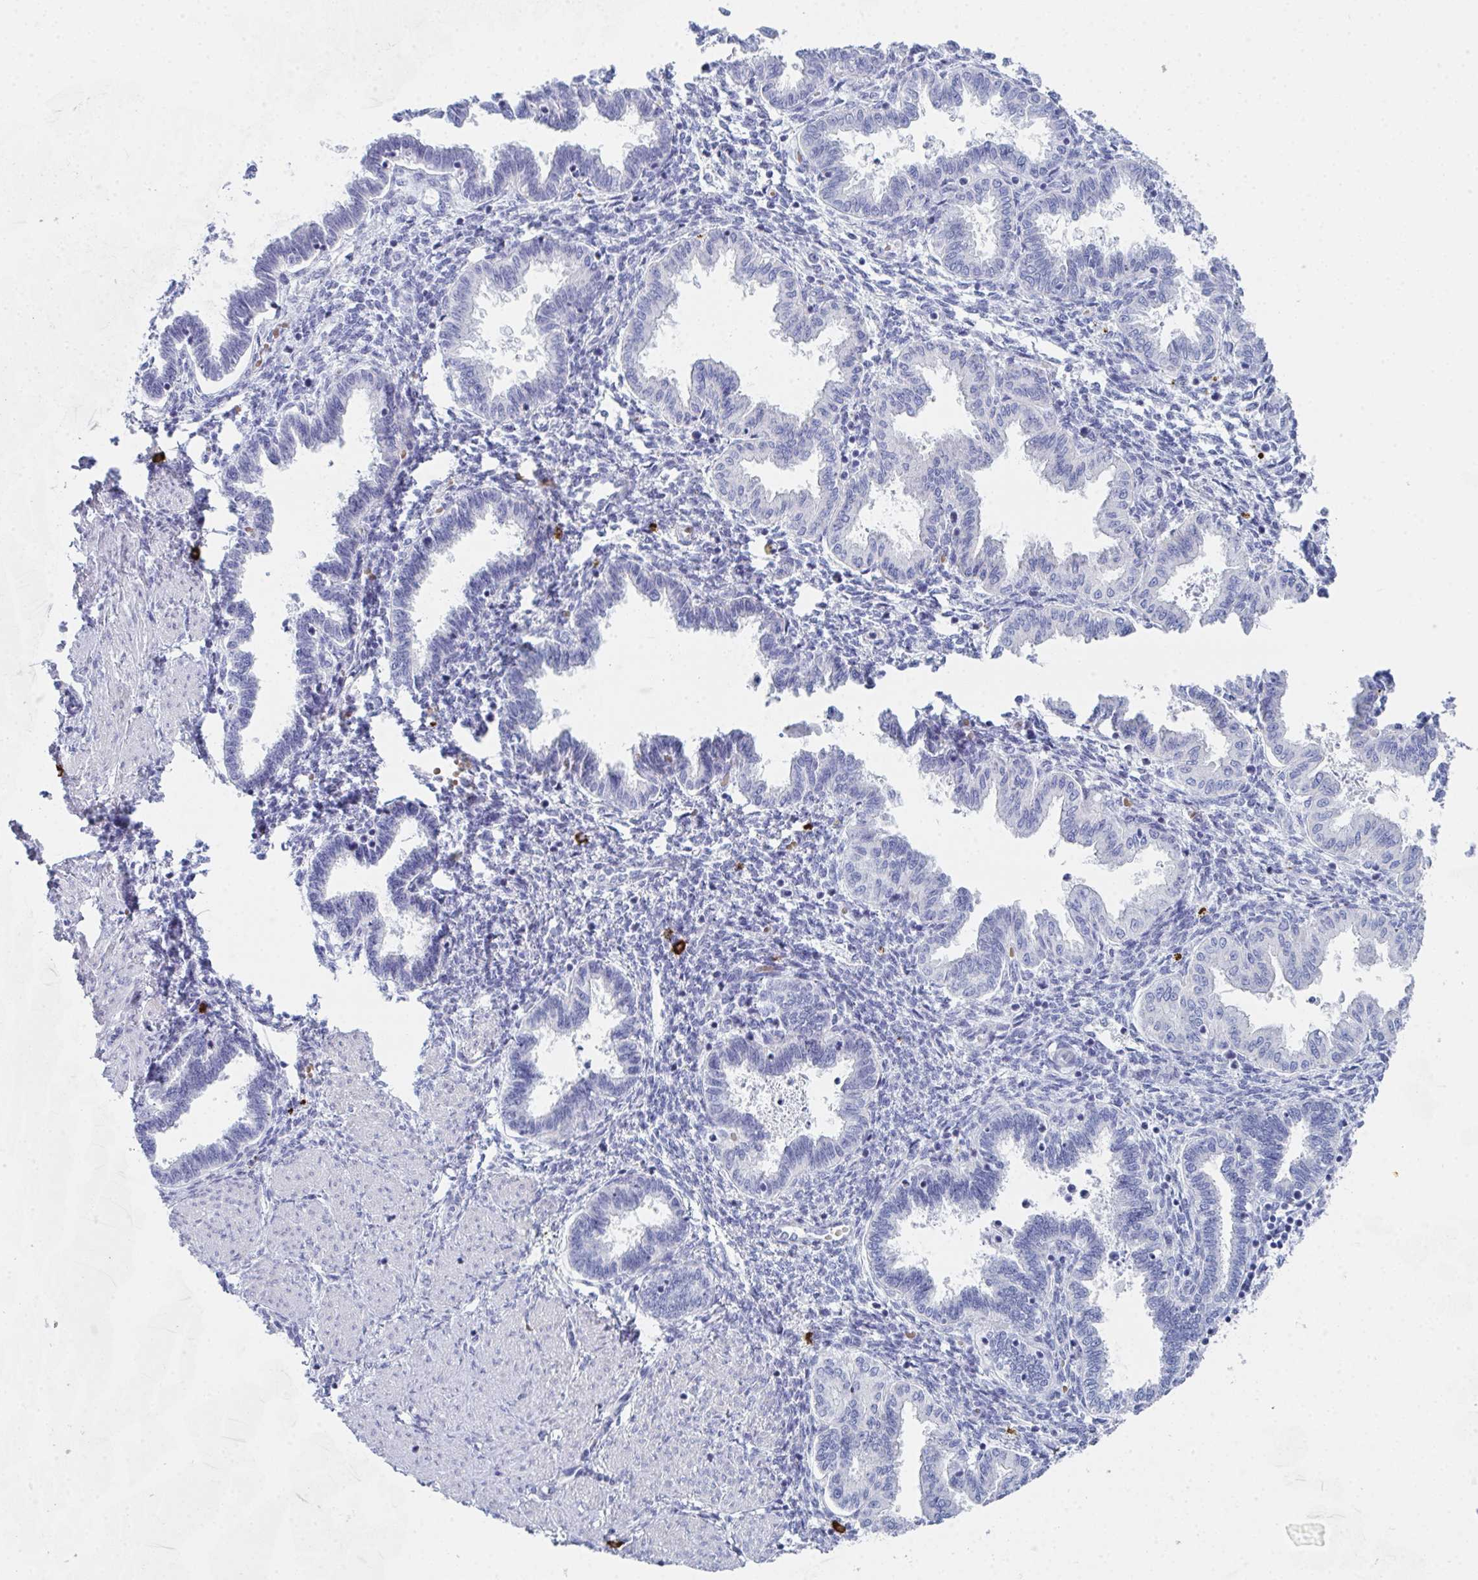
{"staining": {"intensity": "negative", "quantity": "none", "location": "none"}, "tissue": "endometrium", "cell_type": "Cells in endometrial stroma", "image_type": "normal", "snomed": [{"axis": "morphology", "description": "Normal tissue, NOS"}, {"axis": "topography", "description": "Endometrium"}], "caption": "Micrograph shows no significant protein positivity in cells in endometrial stroma of benign endometrium.", "gene": "ZNF684", "patient": {"sex": "female", "age": 33}}